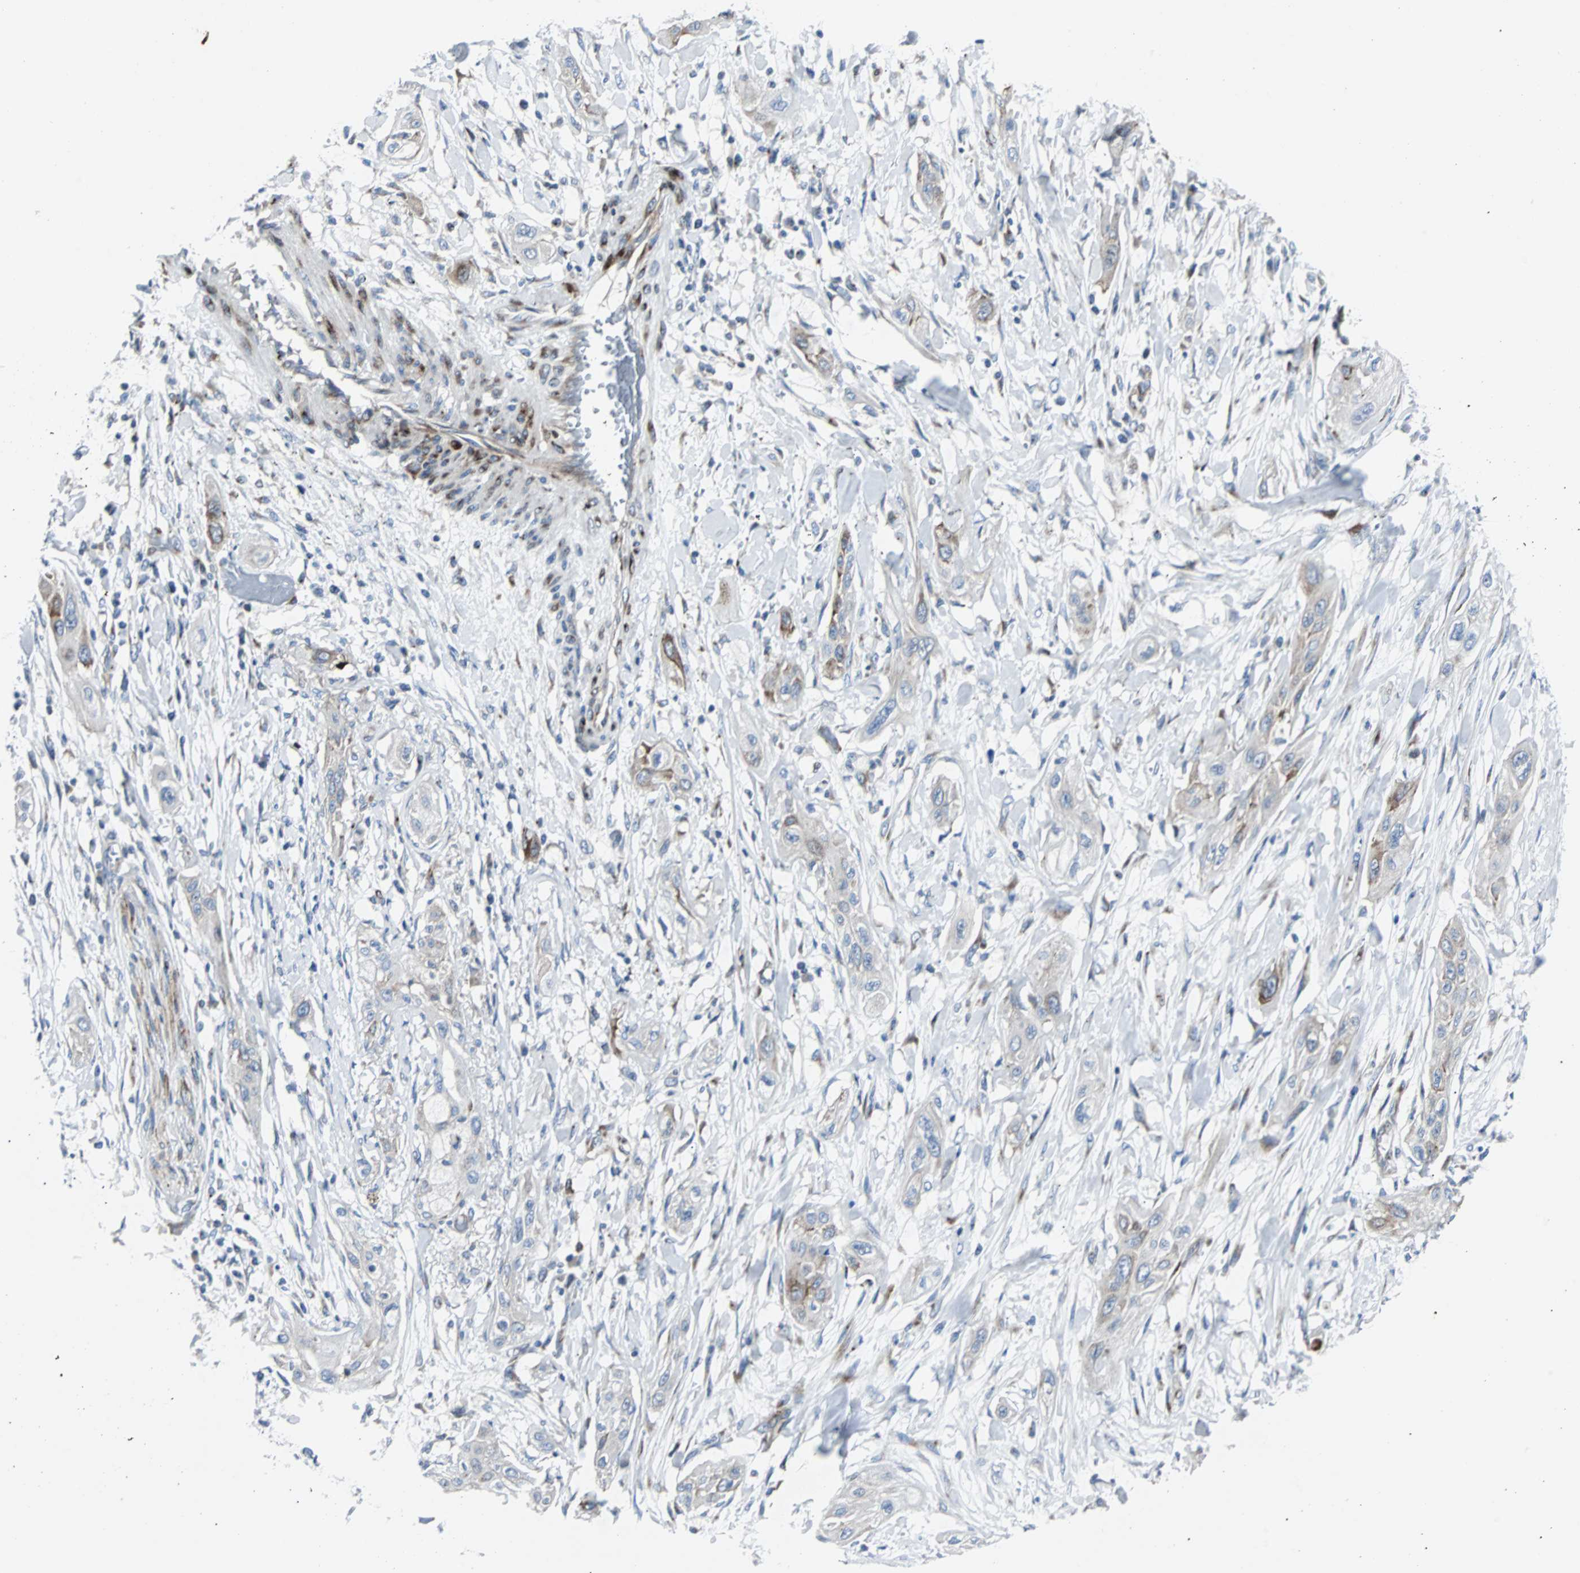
{"staining": {"intensity": "weak", "quantity": ">75%", "location": "cytoplasmic/membranous"}, "tissue": "lung cancer", "cell_type": "Tumor cells", "image_type": "cancer", "snomed": [{"axis": "morphology", "description": "Squamous cell carcinoma, NOS"}, {"axis": "topography", "description": "Lung"}], "caption": "Brown immunohistochemical staining in human lung squamous cell carcinoma exhibits weak cytoplasmic/membranous staining in approximately >75% of tumor cells.", "gene": "BBC3", "patient": {"sex": "female", "age": 47}}